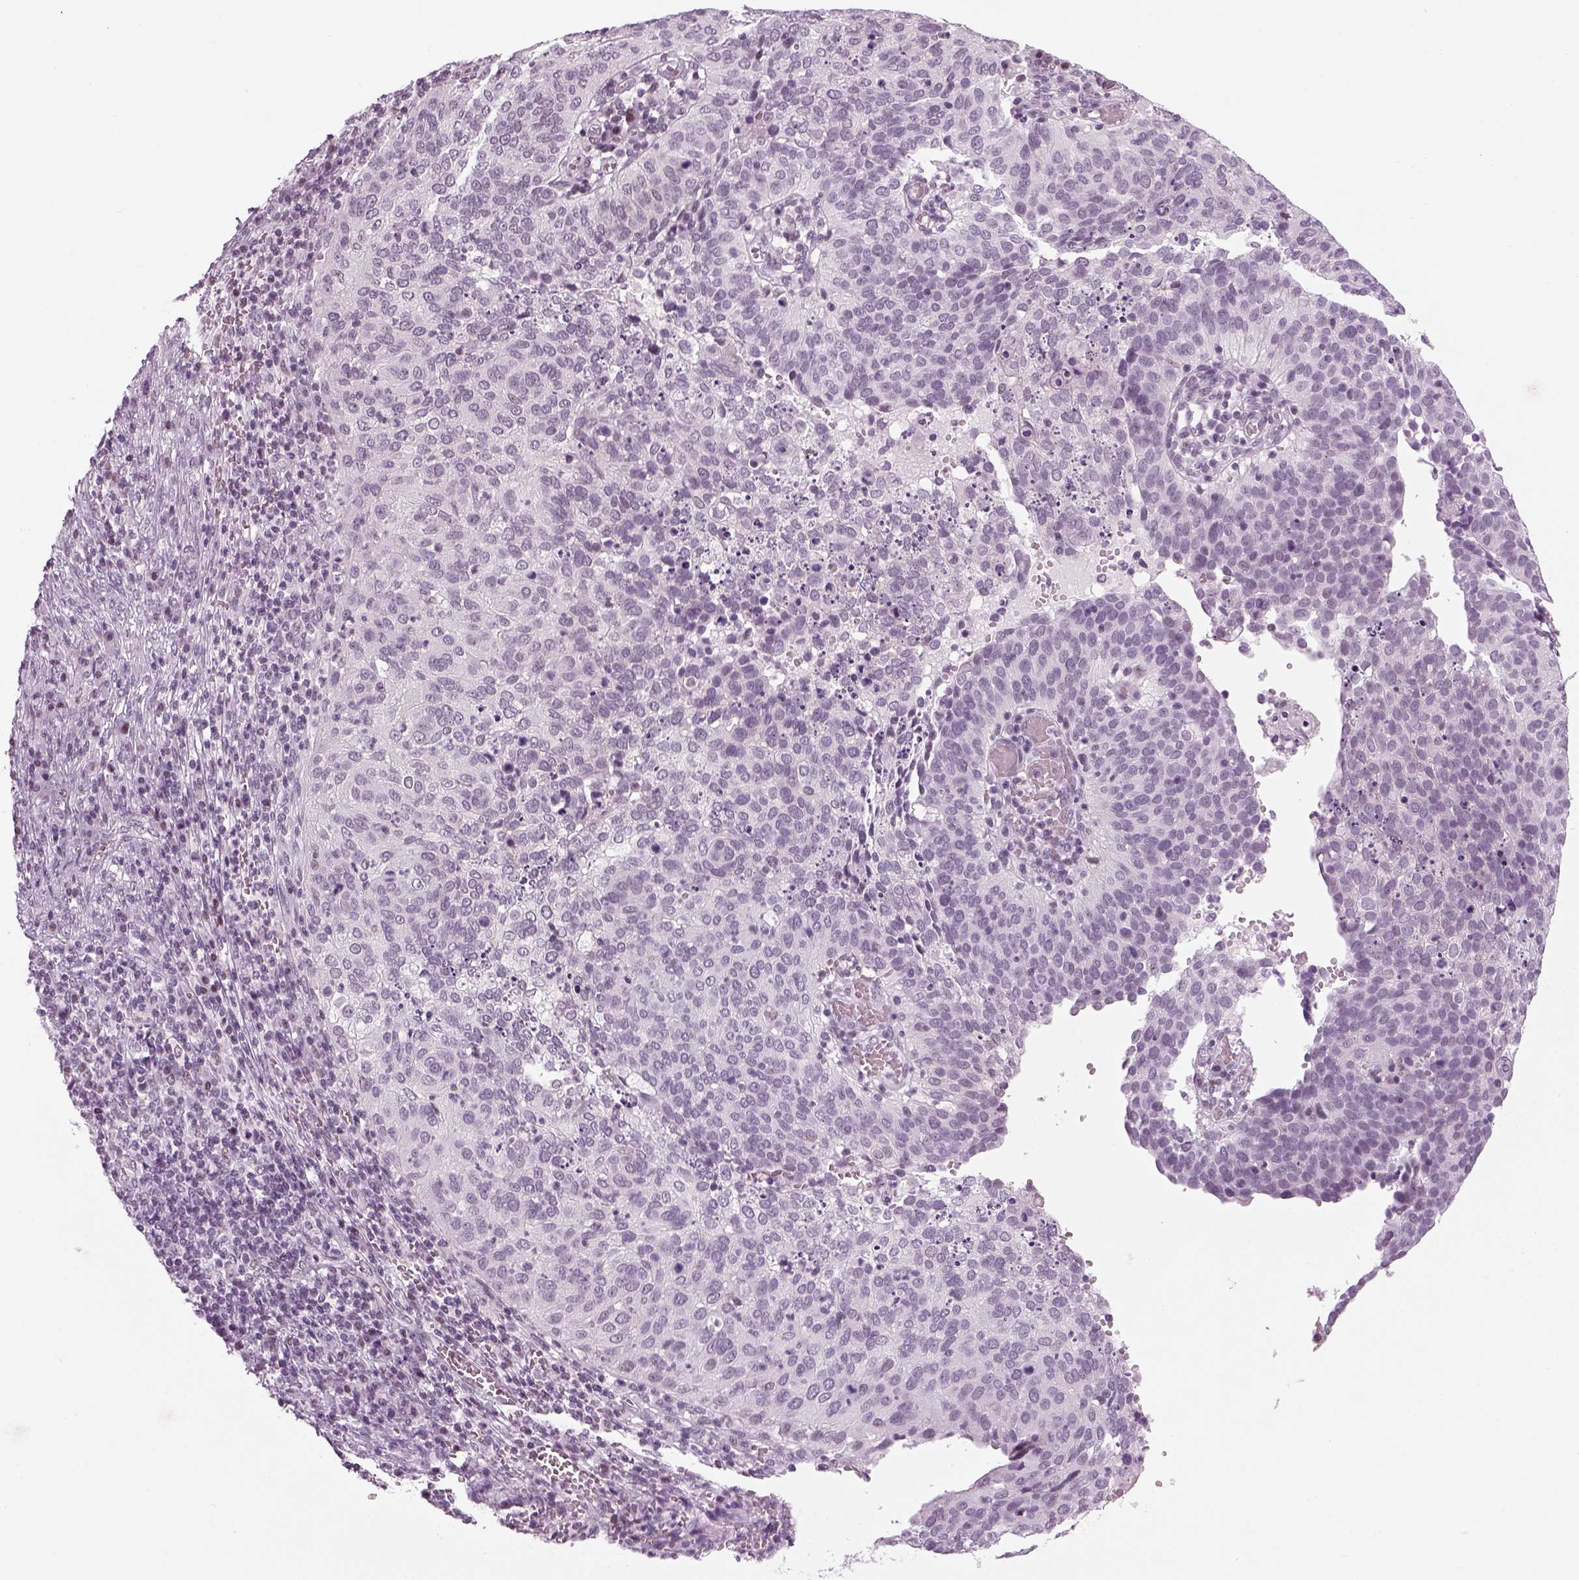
{"staining": {"intensity": "negative", "quantity": "none", "location": "none"}, "tissue": "cervical cancer", "cell_type": "Tumor cells", "image_type": "cancer", "snomed": [{"axis": "morphology", "description": "Squamous cell carcinoma, NOS"}, {"axis": "topography", "description": "Cervix"}], "caption": "High magnification brightfield microscopy of cervical cancer stained with DAB (brown) and counterstained with hematoxylin (blue): tumor cells show no significant staining.", "gene": "KCNG2", "patient": {"sex": "female", "age": 39}}